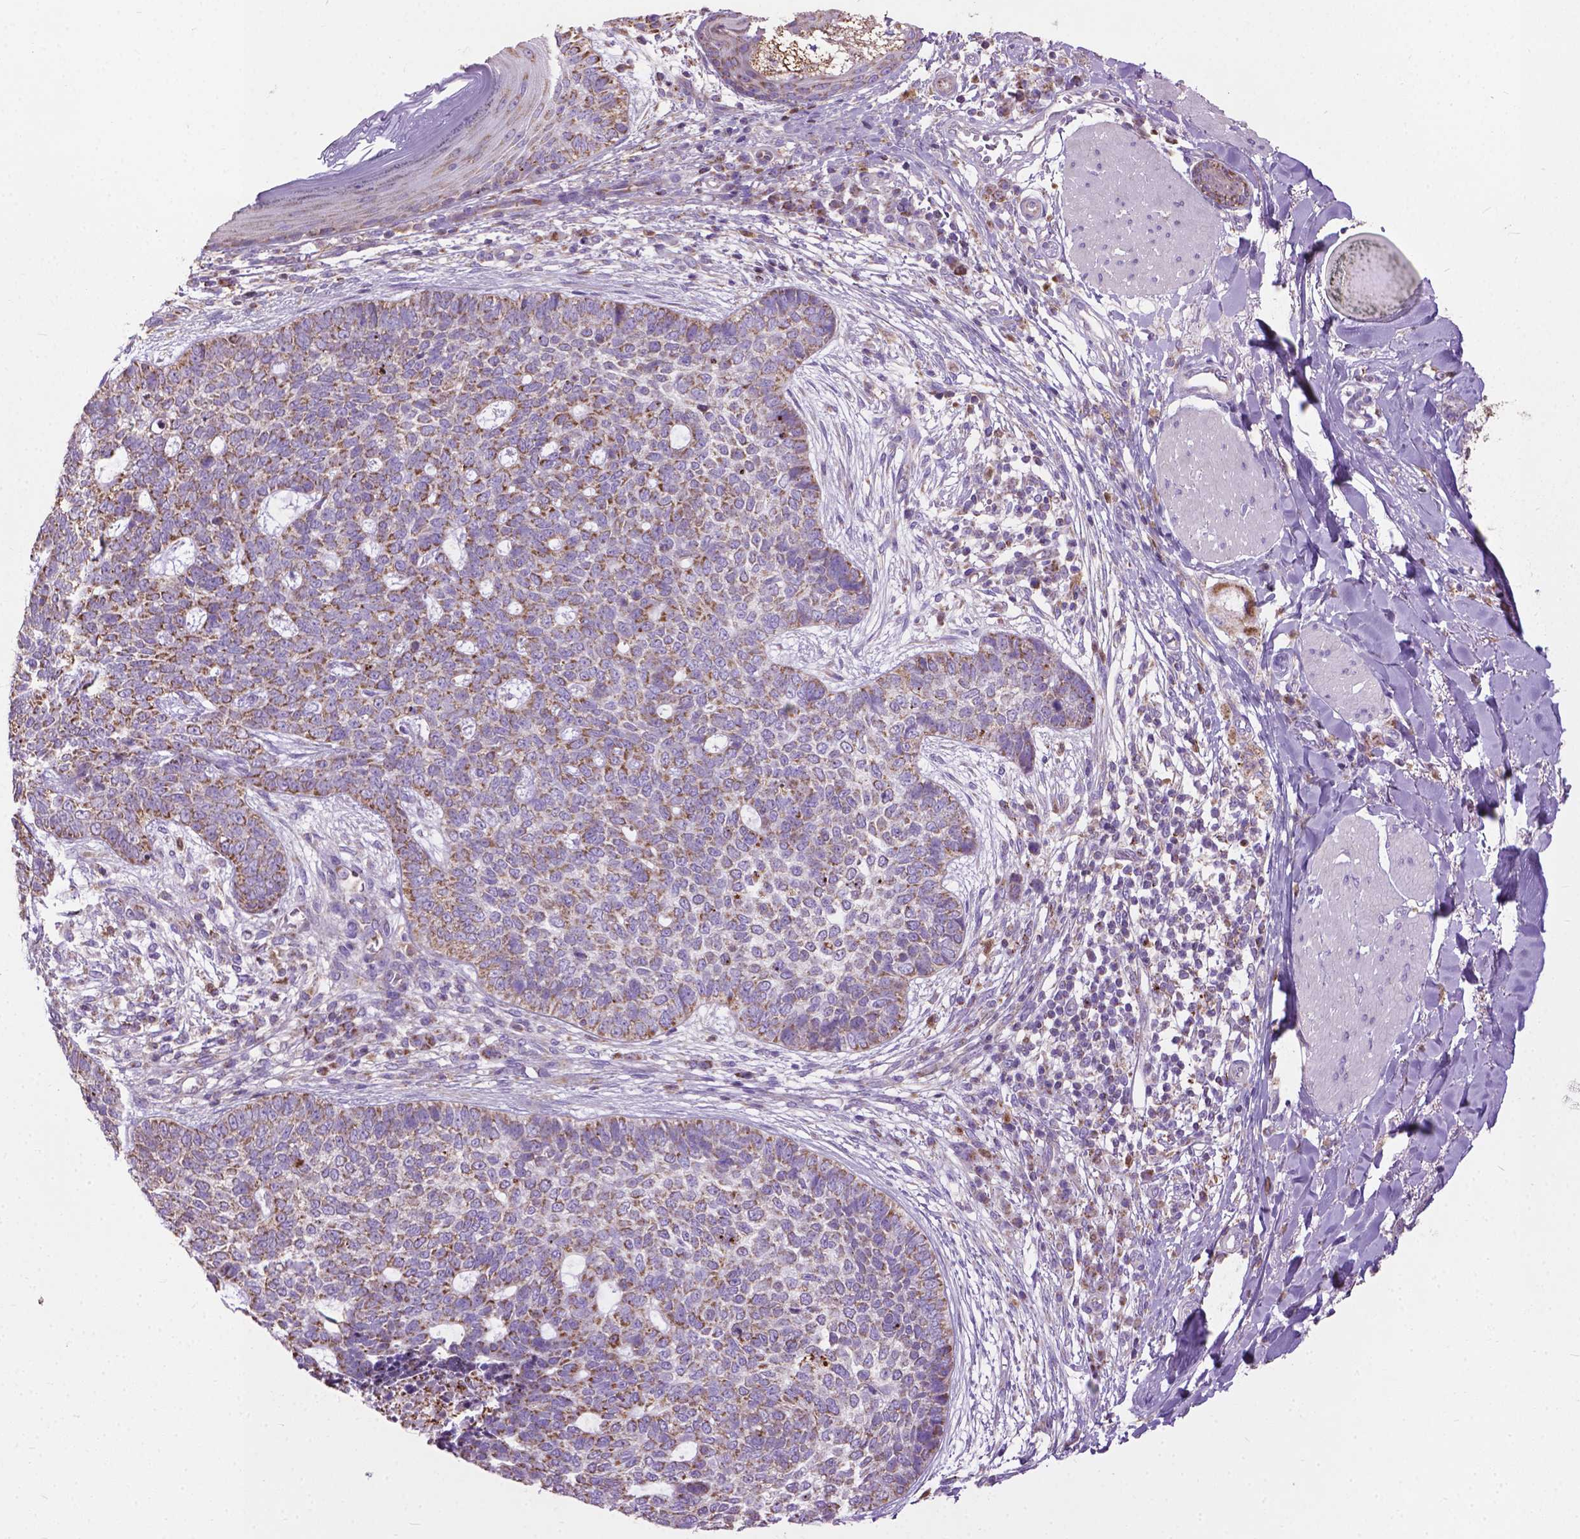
{"staining": {"intensity": "moderate", "quantity": "25%-75%", "location": "cytoplasmic/membranous"}, "tissue": "skin cancer", "cell_type": "Tumor cells", "image_type": "cancer", "snomed": [{"axis": "morphology", "description": "Basal cell carcinoma"}, {"axis": "topography", "description": "Skin"}], "caption": "Approximately 25%-75% of tumor cells in human basal cell carcinoma (skin) display moderate cytoplasmic/membranous protein positivity as visualized by brown immunohistochemical staining.", "gene": "VDAC1", "patient": {"sex": "female", "age": 69}}